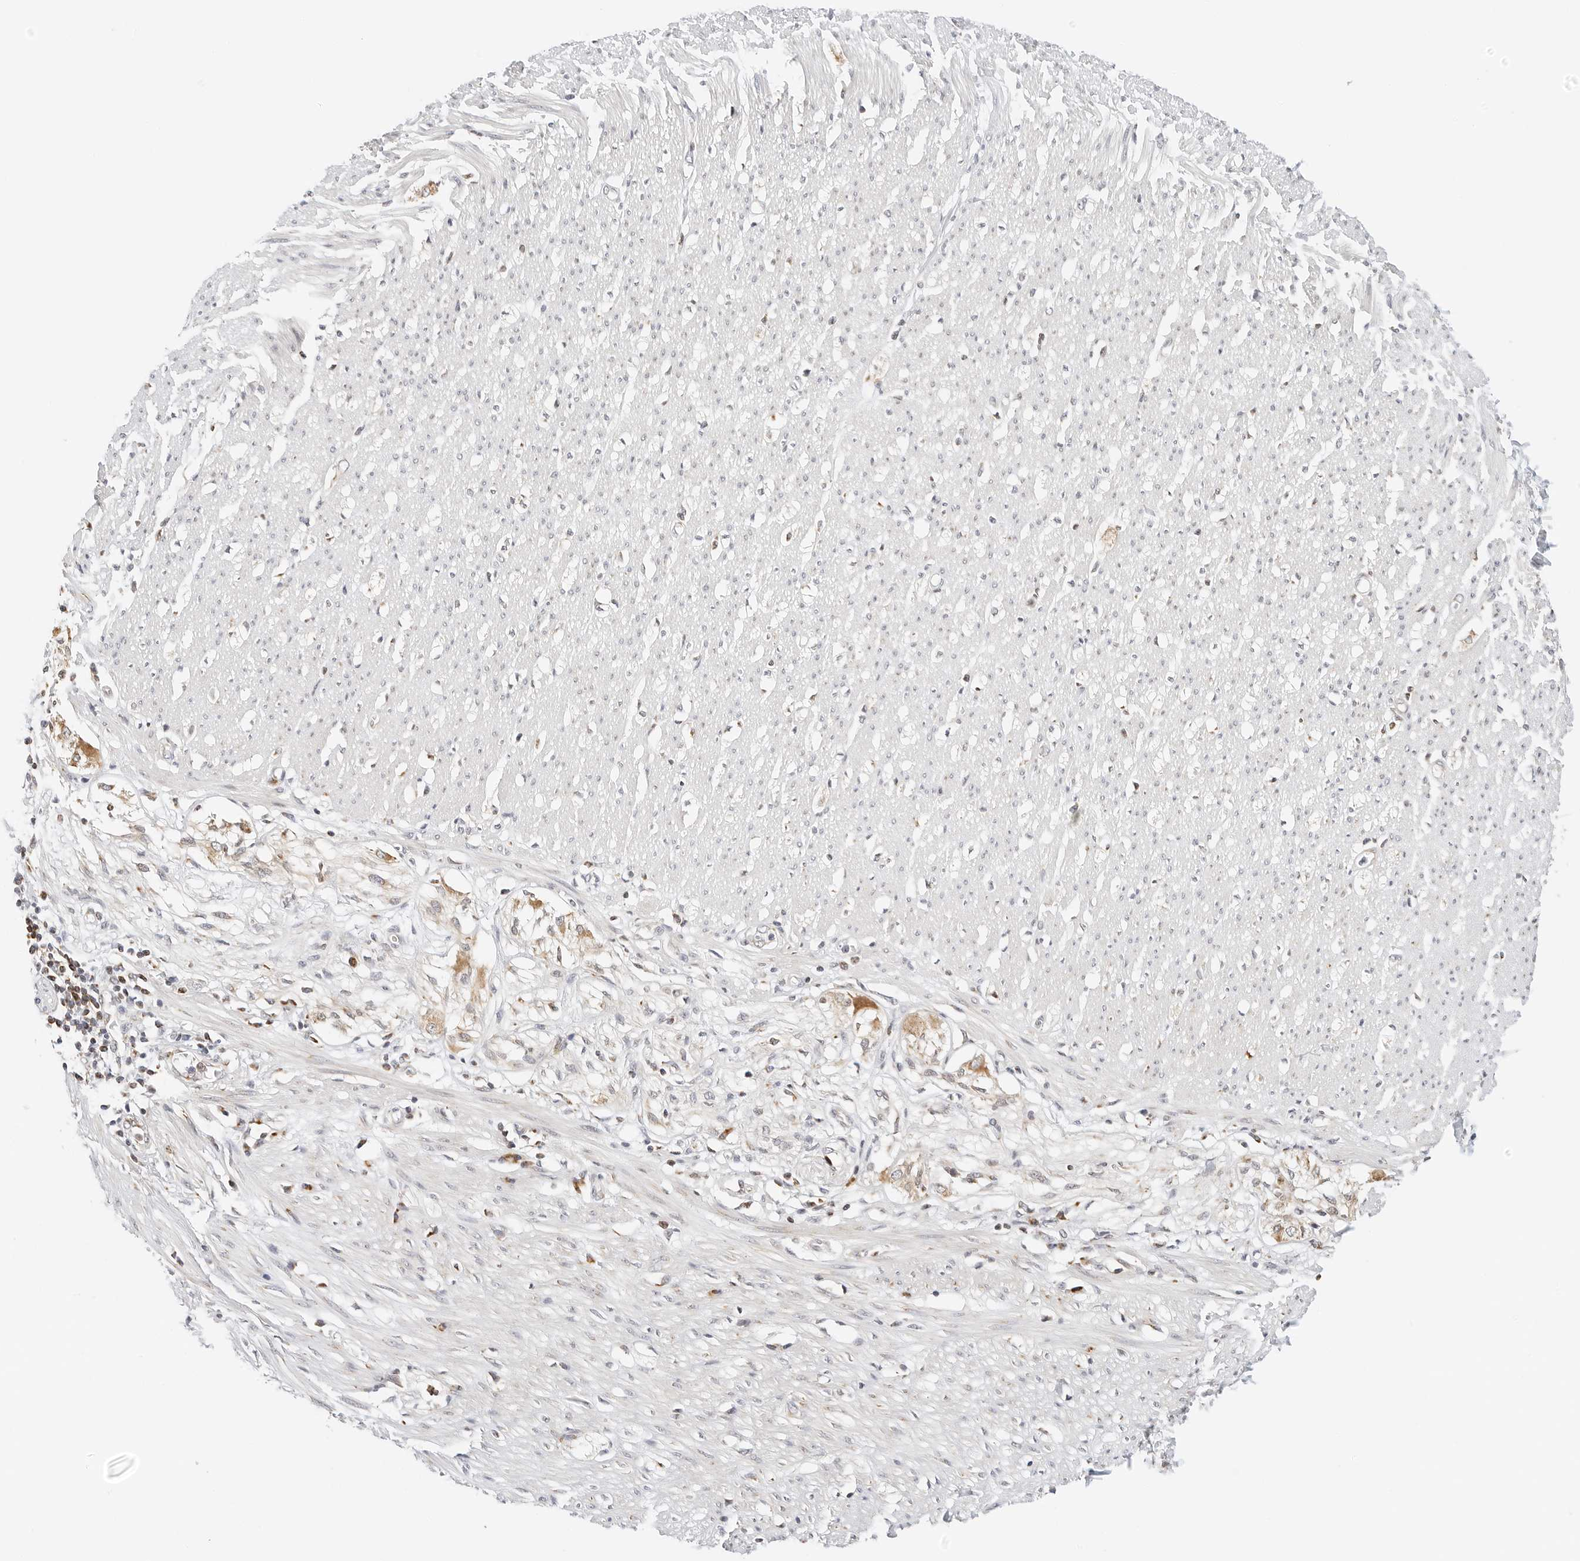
{"staining": {"intensity": "weak", "quantity": "25%-75%", "location": "cytoplasmic/membranous"}, "tissue": "smooth muscle", "cell_type": "Smooth muscle cells", "image_type": "normal", "snomed": [{"axis": "morphology", "description": "Normal tissue, NOS"}, {"axis": "morphology", "description": "Adenocarcinoma, NOS"}, {"axis": "topography", "description": "Colon"}, {"axis": "topography", "description": "Peripheral nerve tissue"}], "caption": "Smooth muscle stained for a protein demonstrates weak cytoplasmic/membranous positivity in smooth muscle cells. (DAB (3,3'-diaminobenzidine) IHC, brown staining for protein, blue staining for nuclei).", "gene": "ATL1", "patient": {"sex": "male", "age": 14}}